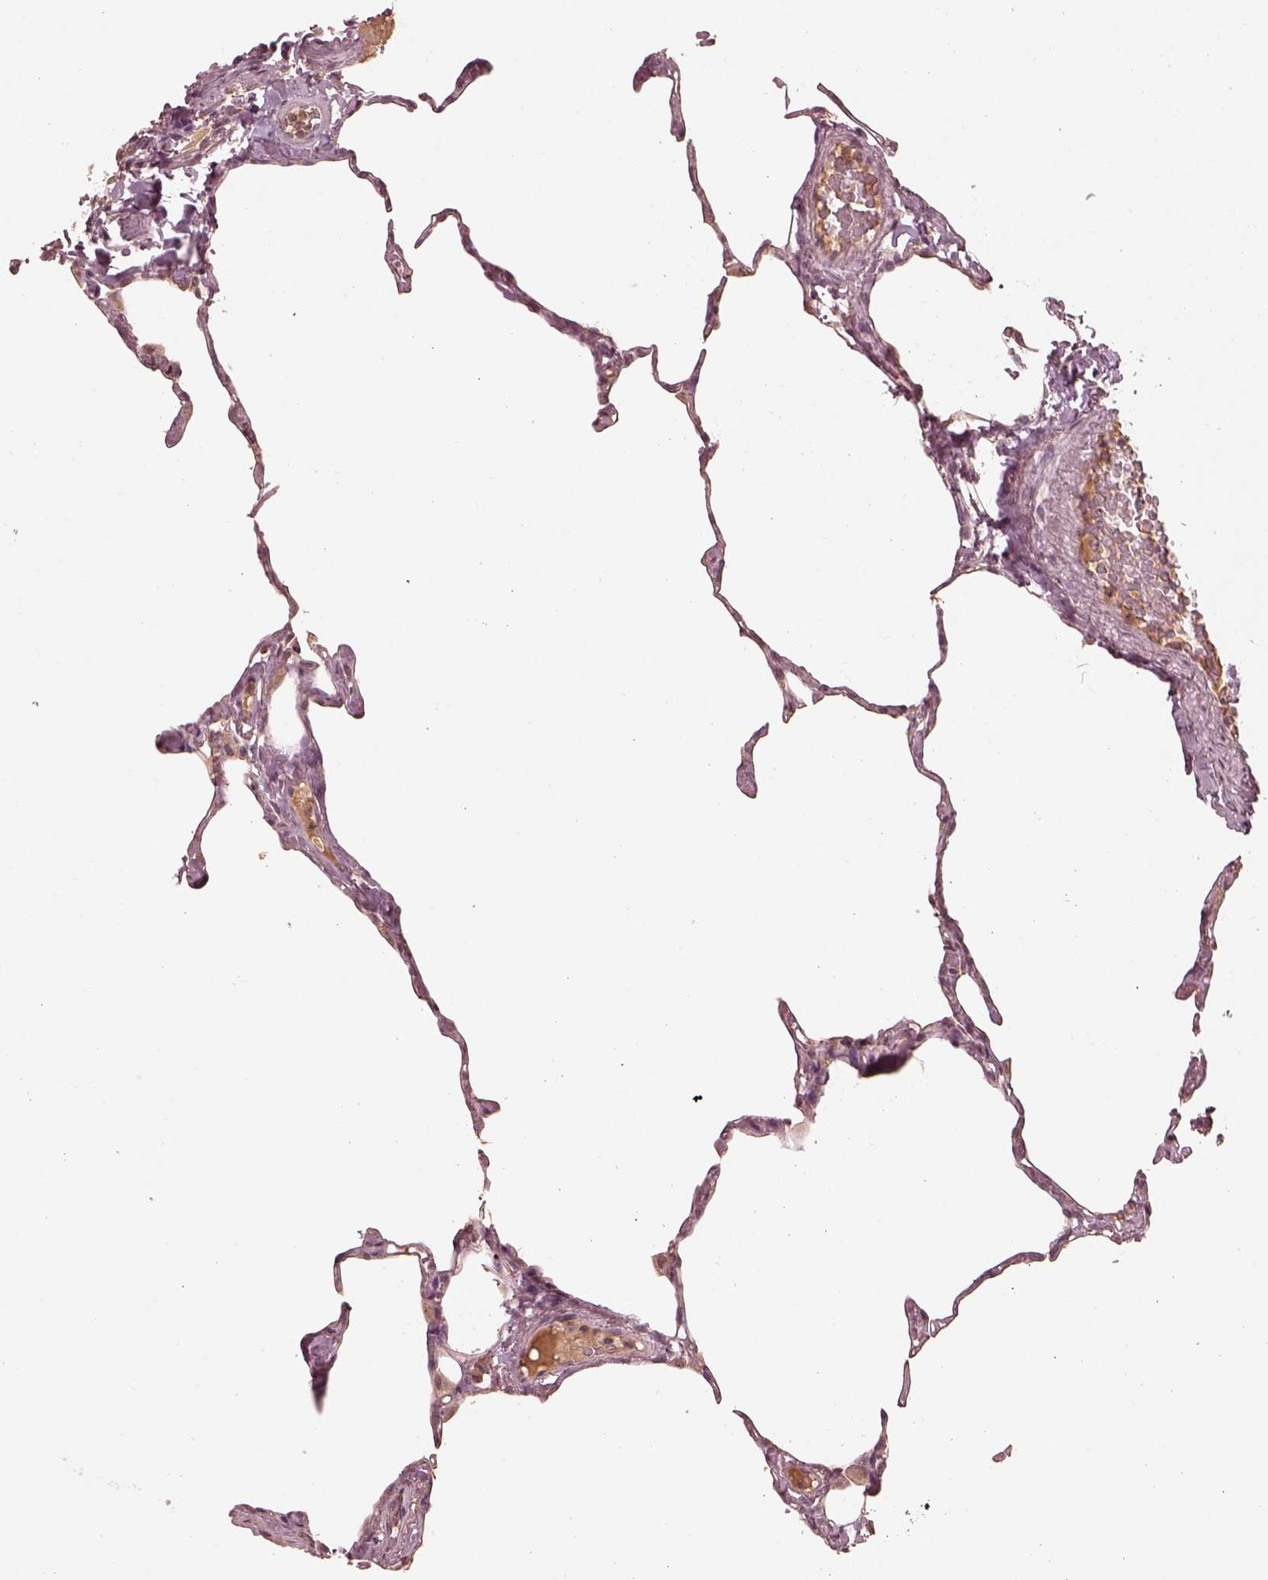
{"staining": {"intensity": "negative", "quantity": "none", "location": "none"}, "tissue": "lung", "cell_type": "Alveolar cells", "image_type": "normal", "snomed": [{"axis": "morphology", "description": "Normal tissue, NOS"}, {"axis": "topography", "description": "Lung"}], "caption": "Lung was stained to show a protein in brown. There is no significant expression in alveolar cells. Brightfield microscopy of immunohistochemistry (IHC) stained with DAB (3,3'-diaminobenzidine) (brown) and hematoxylin (blue), captured at high magnification.", "gene": "CALR3", "patient": {"sex": "male", "age": 65}}